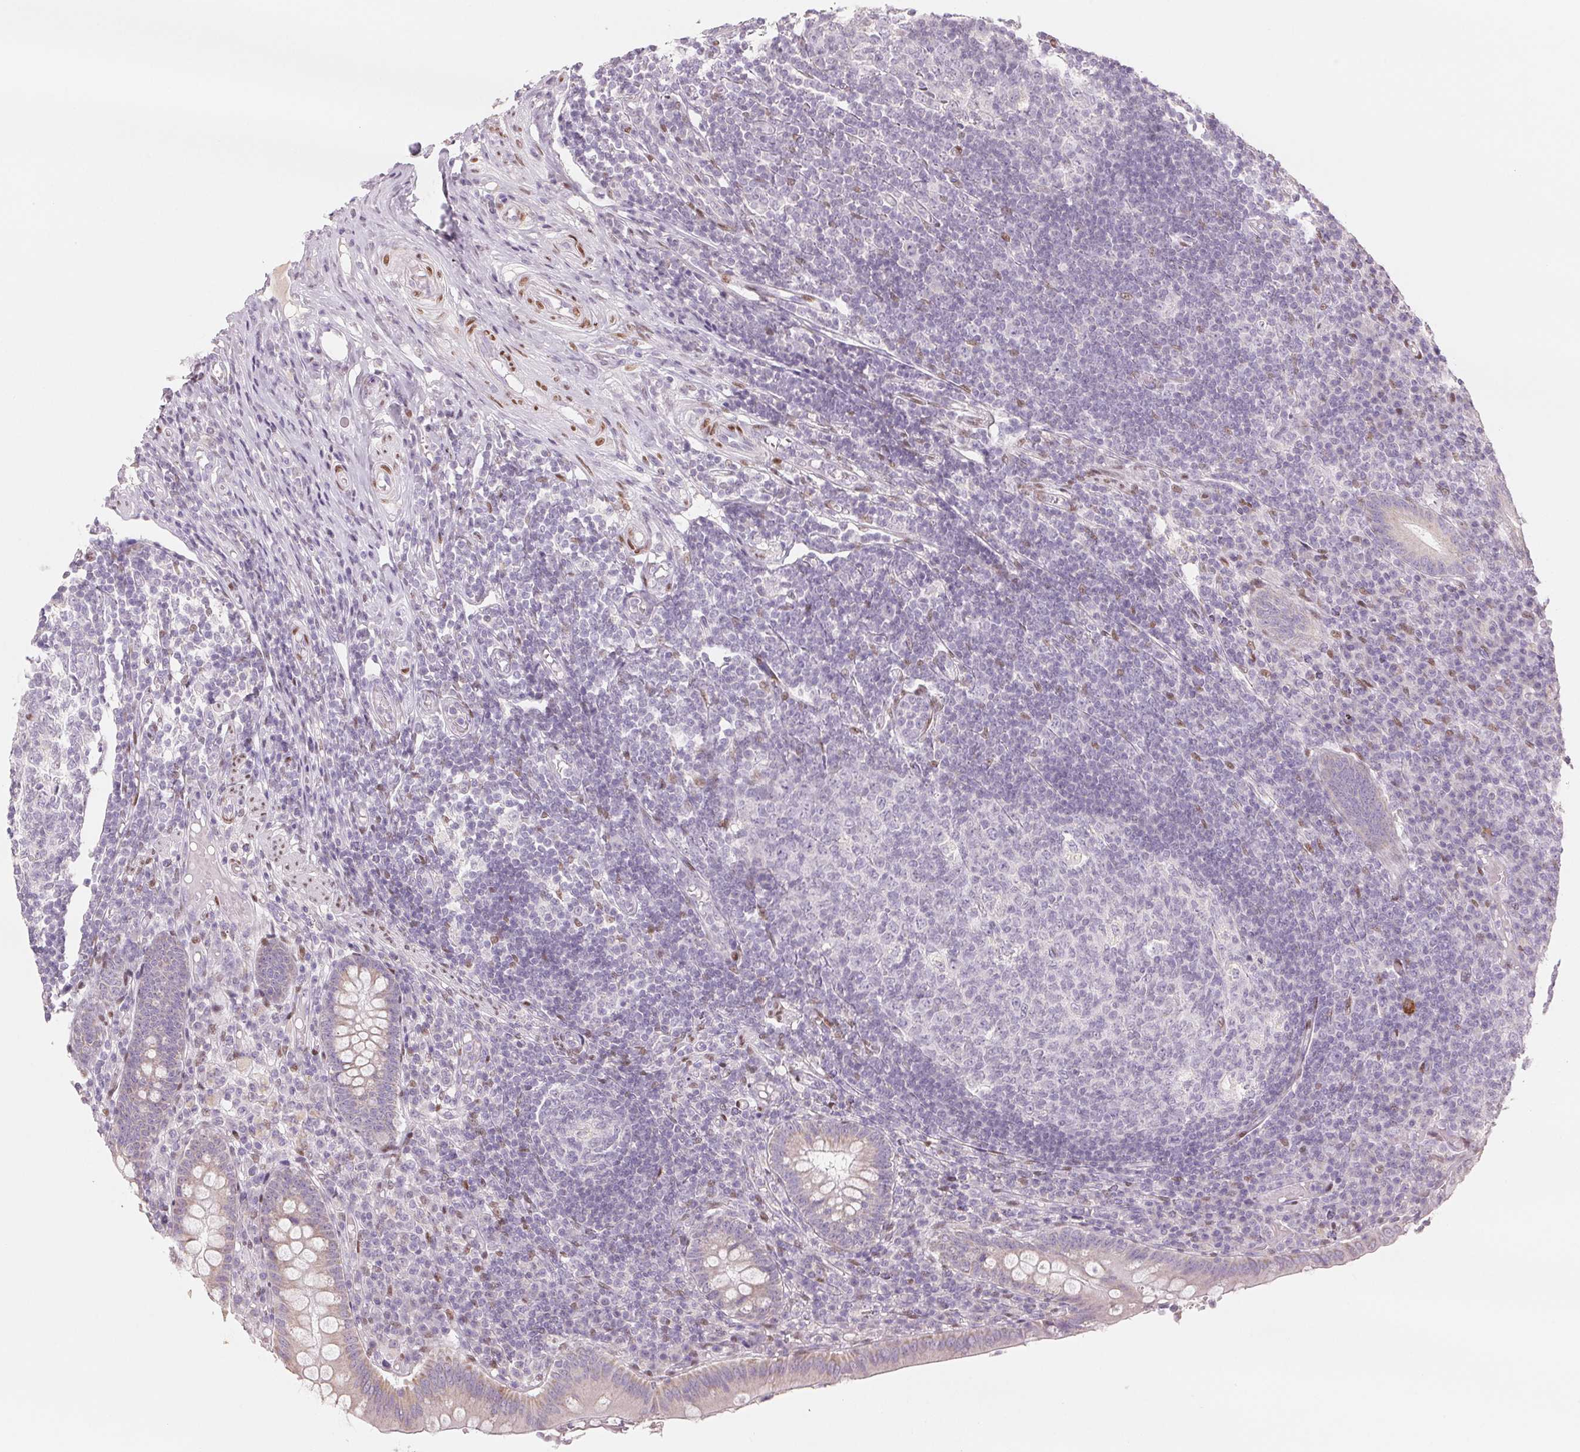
{"staining": {"intensity": "weak", "quantity": "<25%", "location": "cytoplasmic/membranous"}, "tissue": "appendix", "cell_type": "Glandular cells", "image_type": "normal", "snomed": [{"axis": "morphology", "description": "Normal tissue, NOS"}, {"axis": "topography", "description": "Appendix"}], "caption": "Immunohistochemistry histopathology image of unremarkable appendix: human appendix stained with DAB (3,3'-diaminobenzidine) shows no significant protein staining in glandular cells.", "gene": "SMARCD3", "patient": {"sex": "male", "age": 18}}